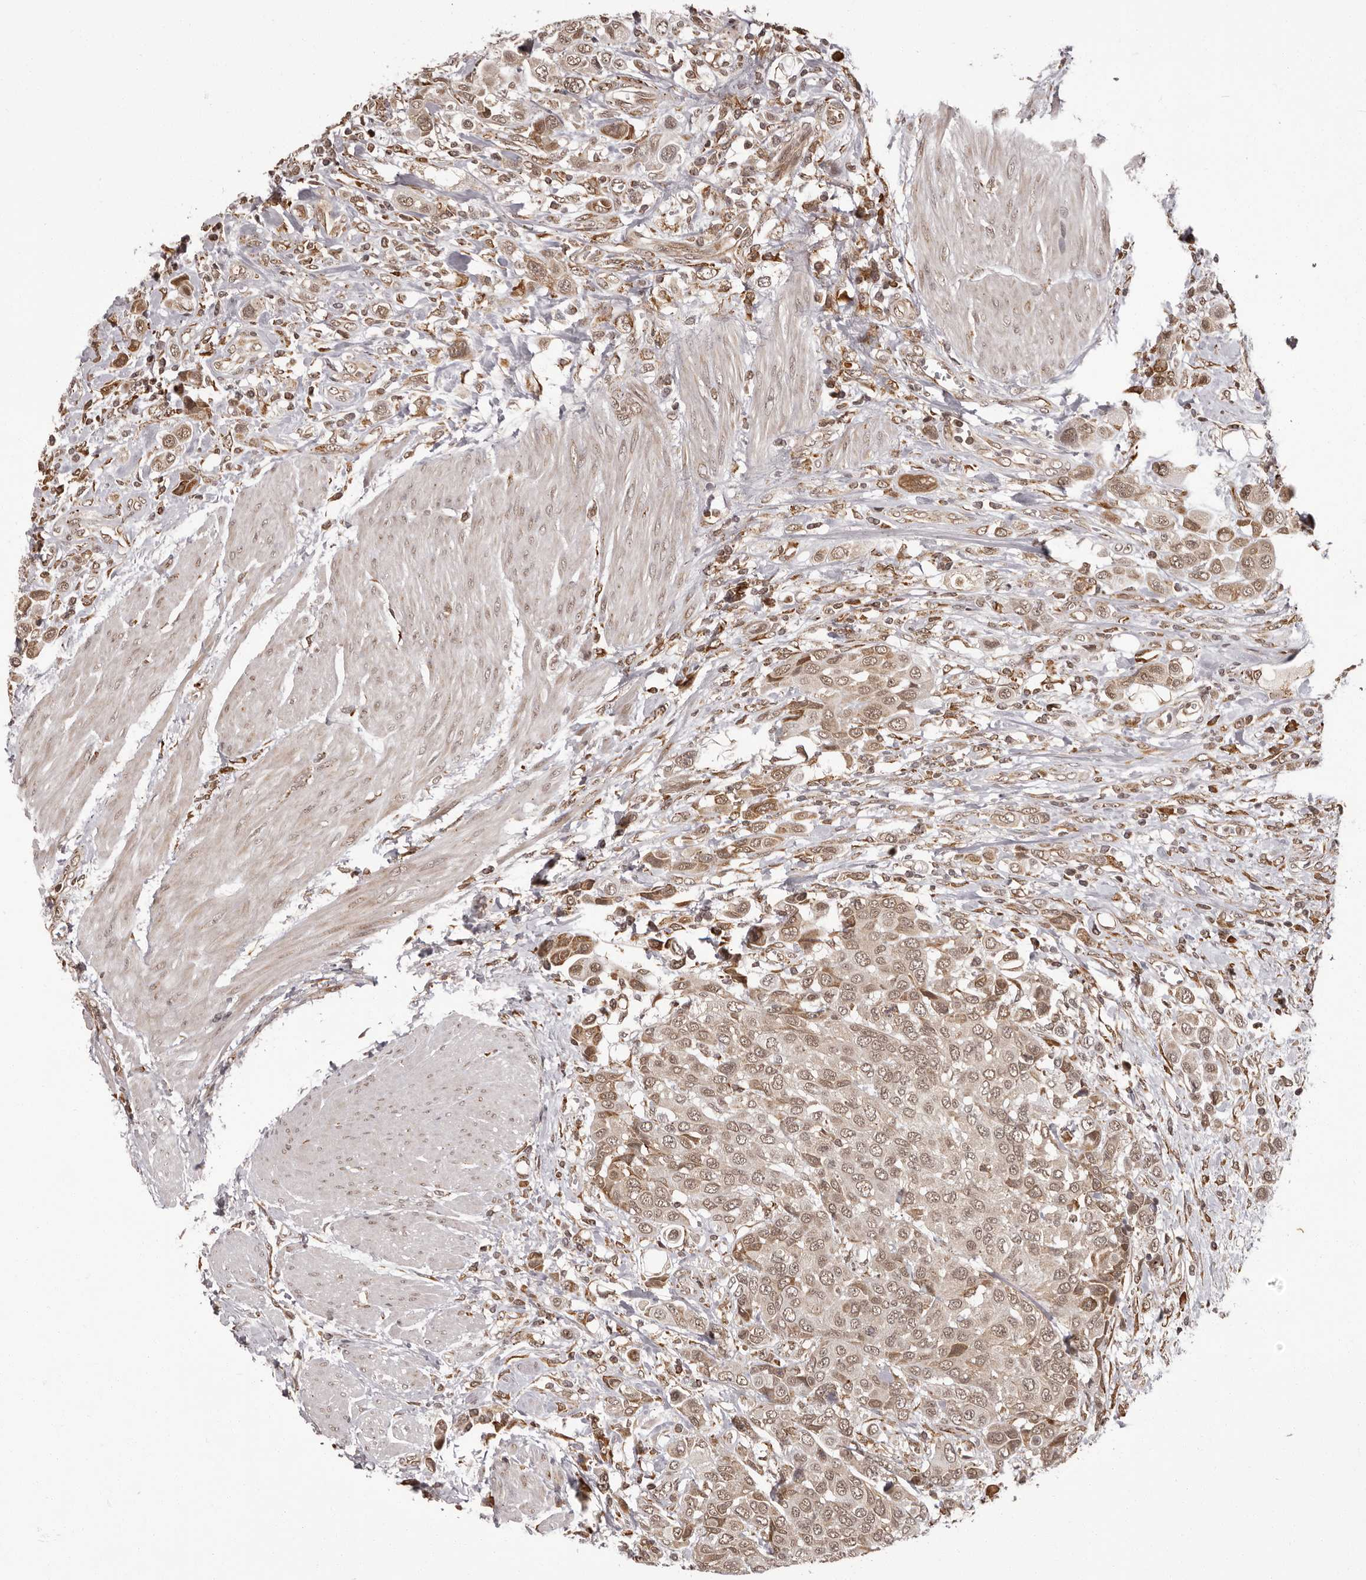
{"staining": {"intensity": "weak", "quantity": ">75%", "location": "nuclear"}, "tissue": "urothelial cancer", "cell_type": "Tumor cells", "image_type": "cancer", "snomed": [{"axis": "morphology", "description": "Urothelial carcinoma, High grade"}, {"axis": "topography", "description": "Urinary bladder"}], "caption": "An image showing weak nuclear expression in about >75% of tumor cells in urothelial cancer, as visualized by brown immunohistochemical staining.", "gene": "IL32", "patient": {"sex": "male", "age": 50}}